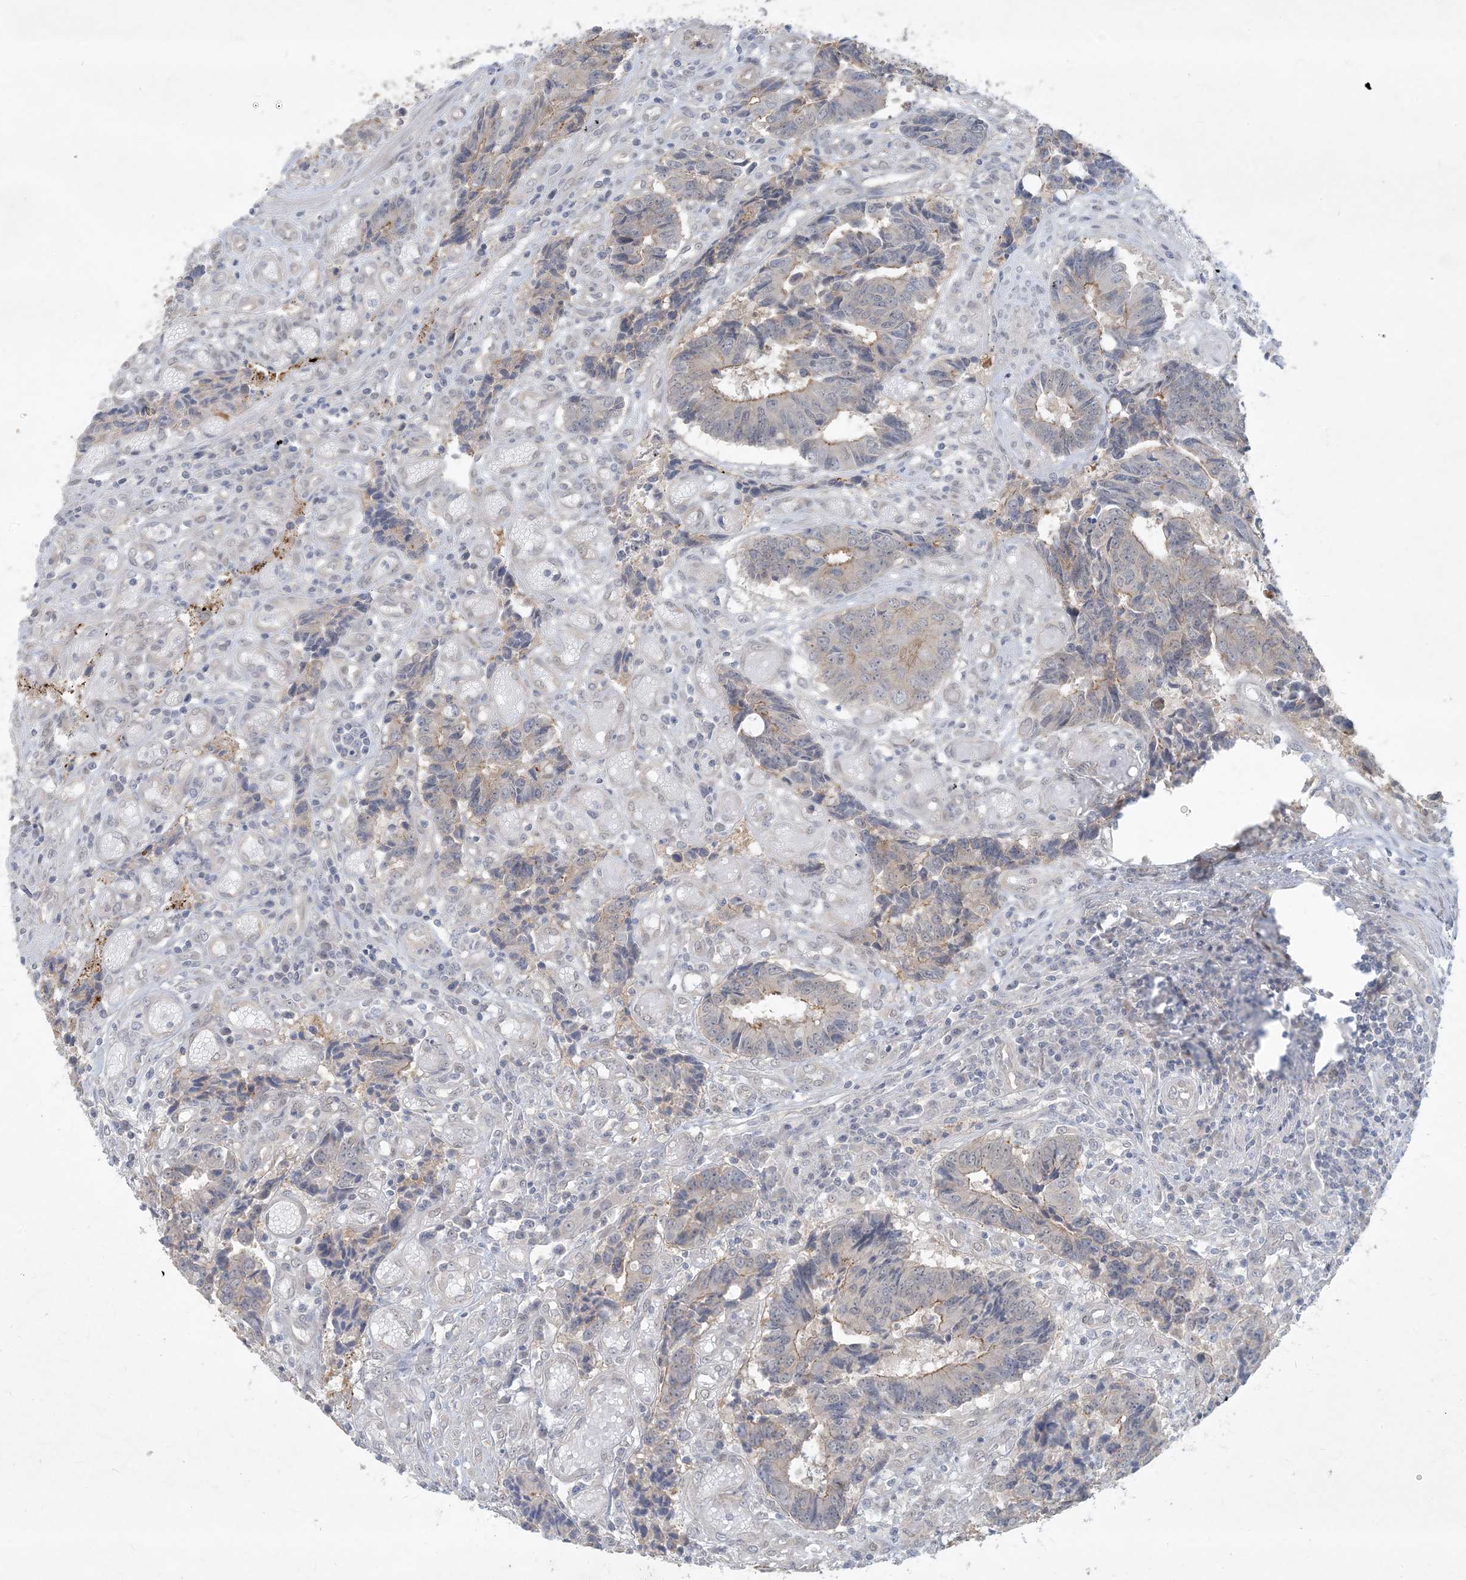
{"staining": {"intensity": "moderate", "quantity": "25%-75%", "location": "cytoplasmic/membranous"}, "tissue": "colorectal cancer", "cell_type": "Tumor cells", "image_type": "cancer", "snomed": [{"axis": "morphology", "description": "Adenocarcinoma, NOS"}, {"axis": "topography", "description": "Rectum"}], "caption": "Approximately 25%-75% of tumor cells in colorectal cancer (adenocarcinoma) reveal moderate cytoplasmic/membranous protein positivity as visualized by brown immunohistochemical staining.", "gene": "BCORL1", "patient": {"sex": "male", "age": 84}}